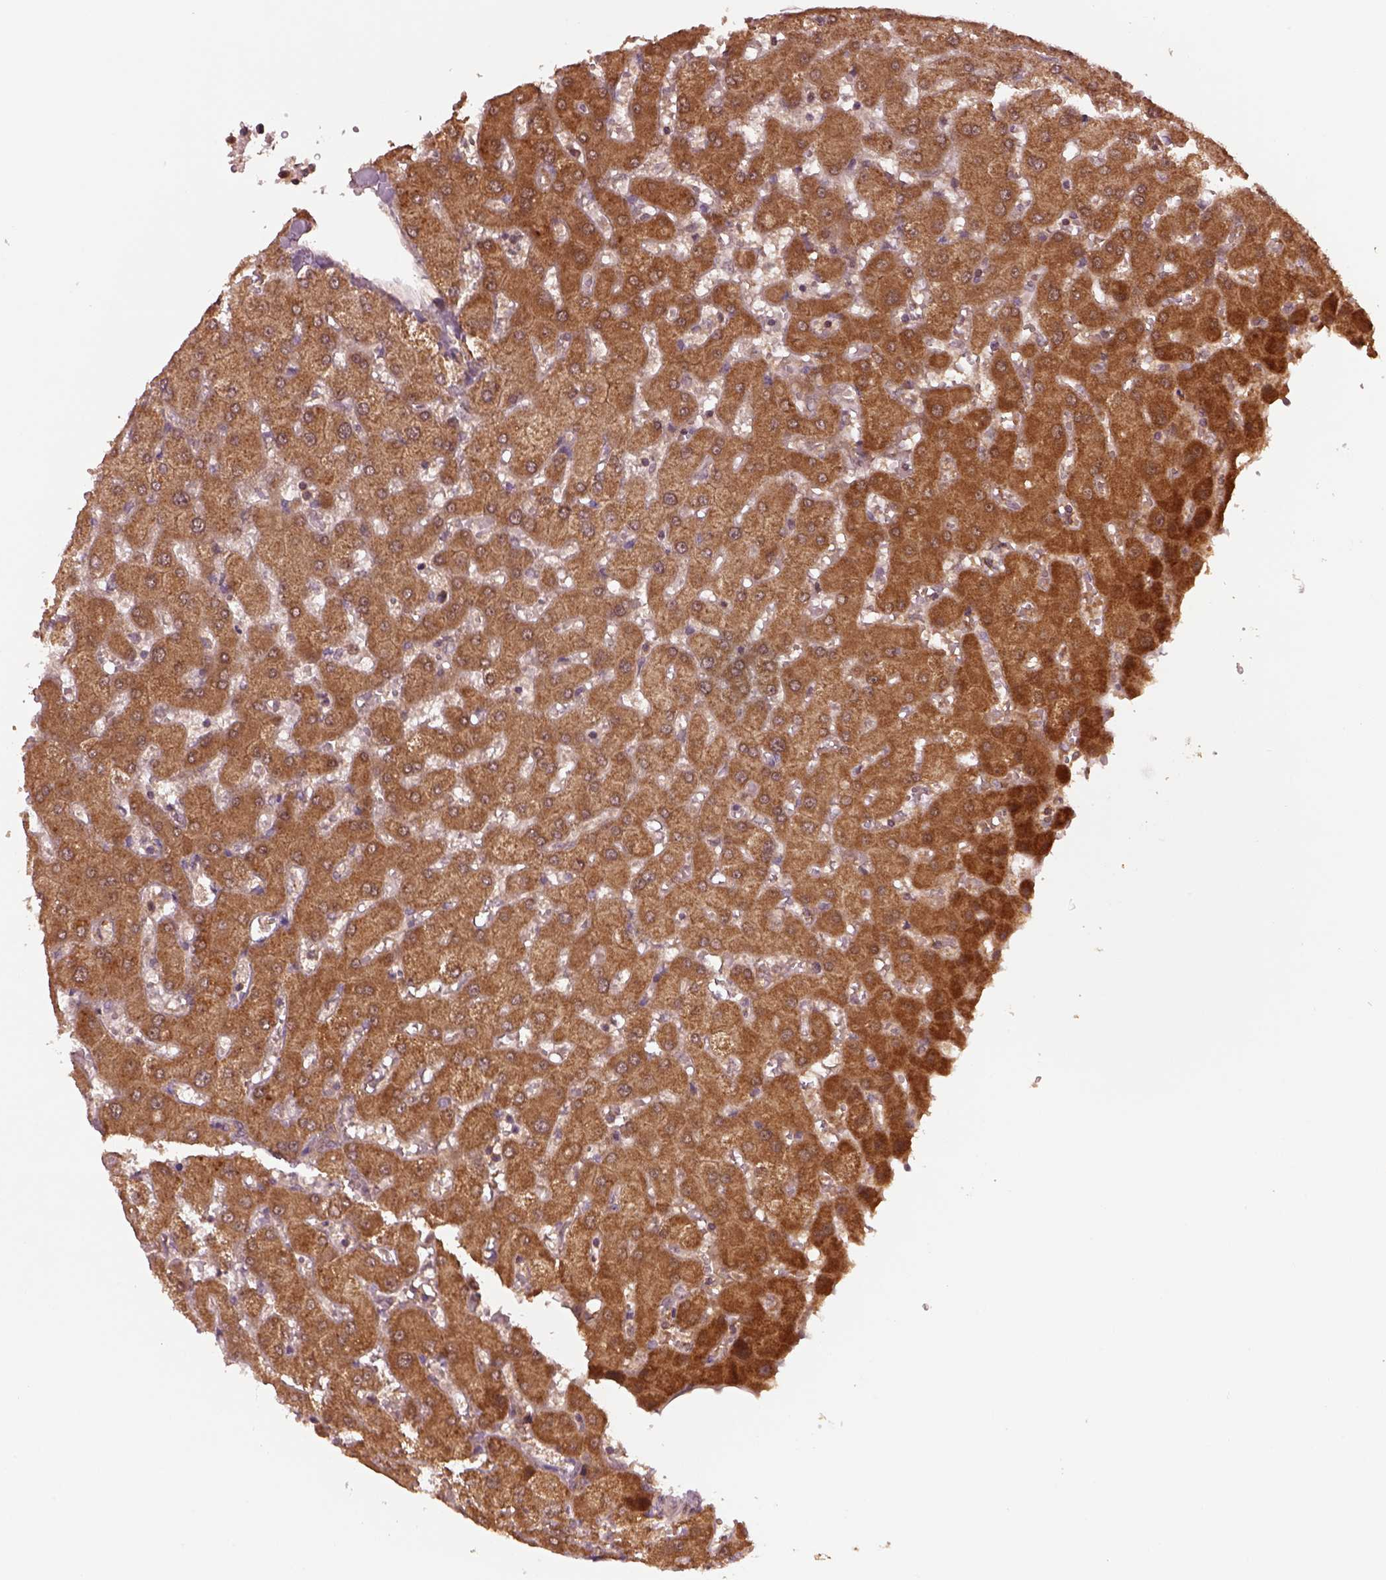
{"staining": {"intensity": "moderate", "quantity": ">75%", "location": "cytoplasmic/membranous"}, "tissue": "liver", "cell_type": "Hepatocytes", "image_type": "normal", "snomed": [{"axis": "morphology", "description": "Normal tissue, NOS"}, {"axis": "topography", "description": "Liver"}], "caption": "Immunohistochemical staining of benign liver displays moderate cytoplasmic/membranous protein positivity in approximately >75% of hepatocytes. The protein is stained brown, and the nuclei are stained in blue (DAB (3,3'-diaminobenzidine) IHC with brightfield microscopy, high magnification).", "gene": "MTHFS", "patient": {"sex": "female", "age": 63}}